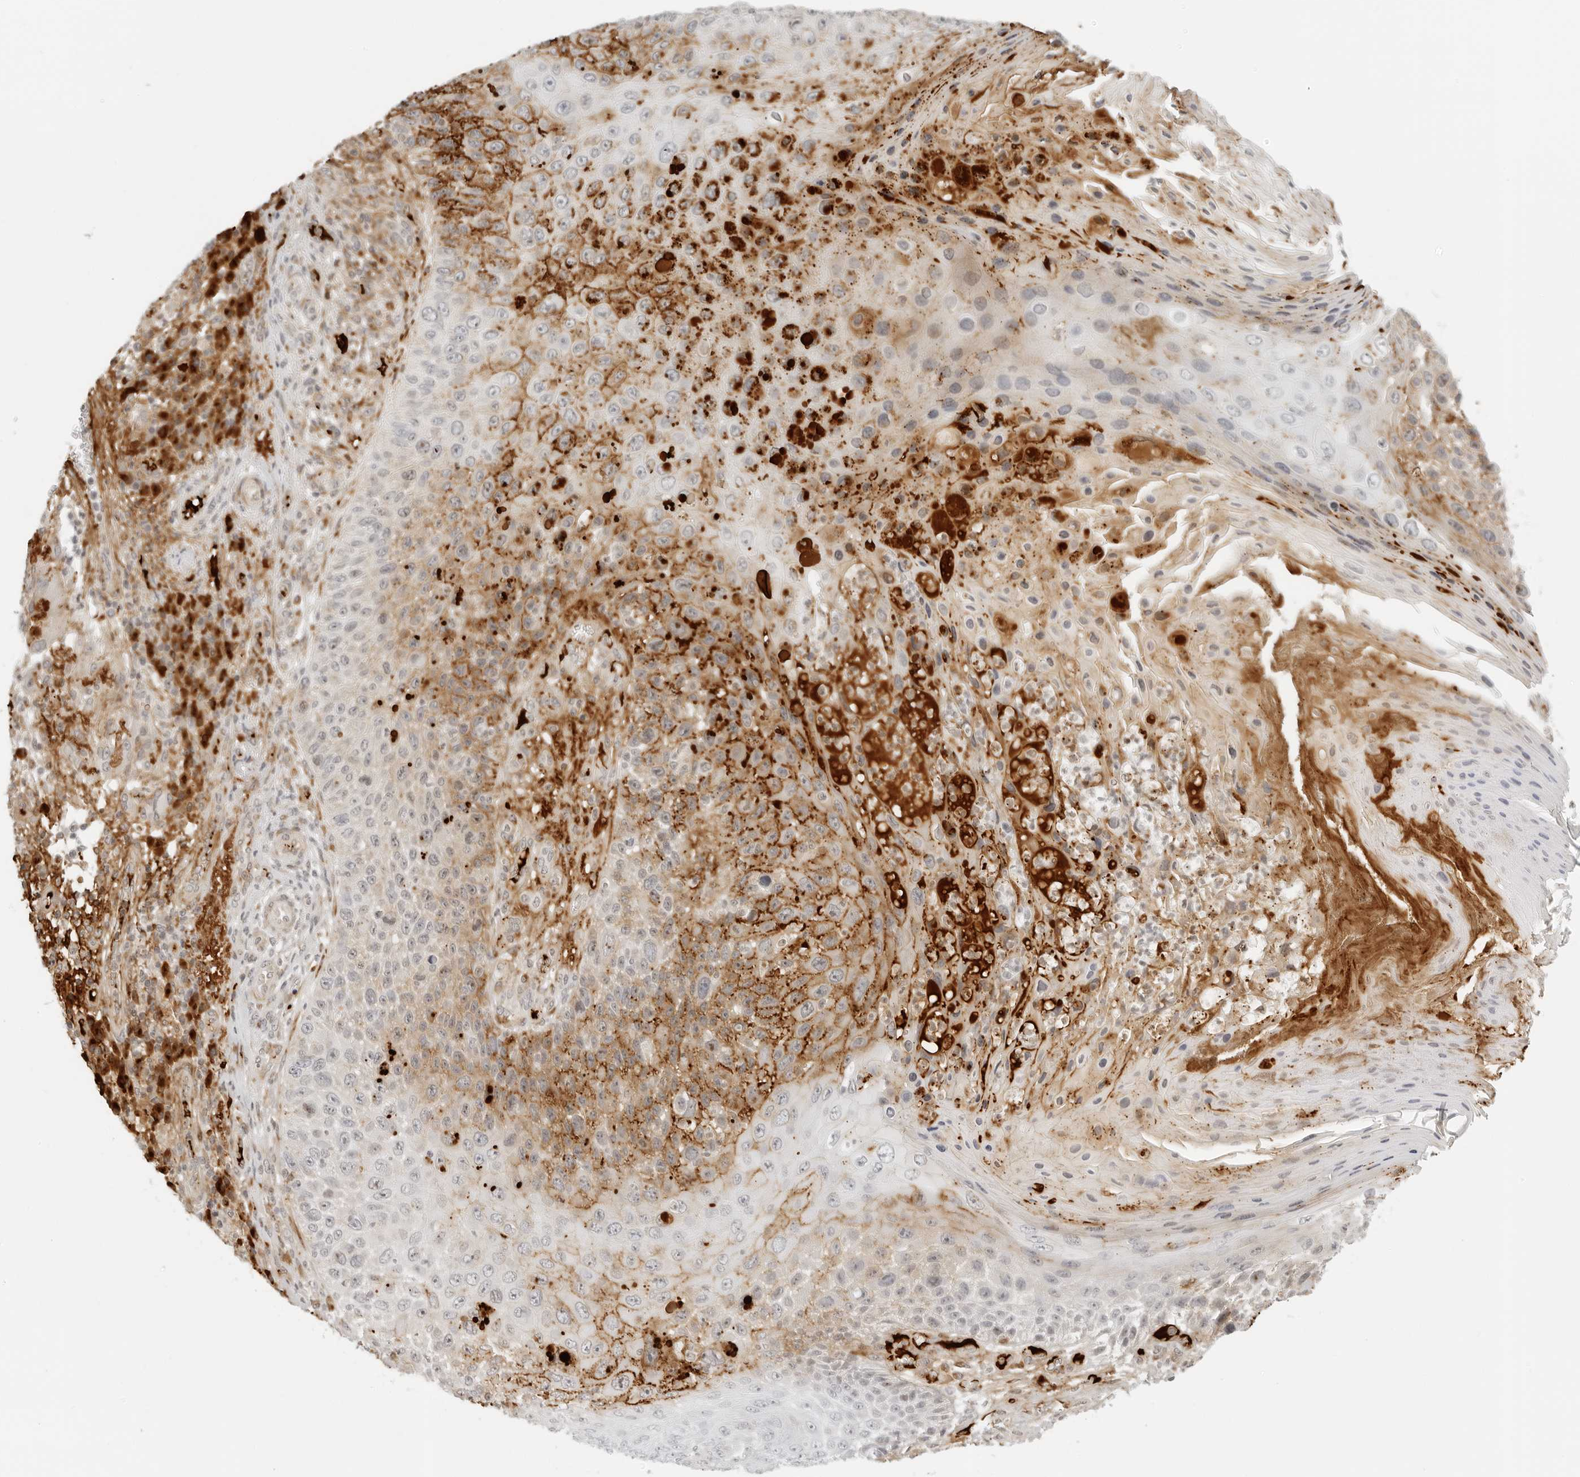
{"staining": {"intensity": "moderate", "quantity": "25%-75%", "location": "cytoplasmic/membranous"}, "tissue": "skin cancer", "cell_type": "Tumor cells", "image_type": "cancer", "snomed": [{"axis": "morphology", "description": "Squamous cell carcinoma, NOS"}, {"axis": "topography", "description": "Skin"}], "caption": "Skin cancer (squamous cell carcinoma) was stained to show a protein in brown. There is medium levels of moderate cytoplasmic/membranous staining in about 25%-75% of tumor cells.", "gene": "ZNF678", "patient": {"sex": "female", "age": 88}}